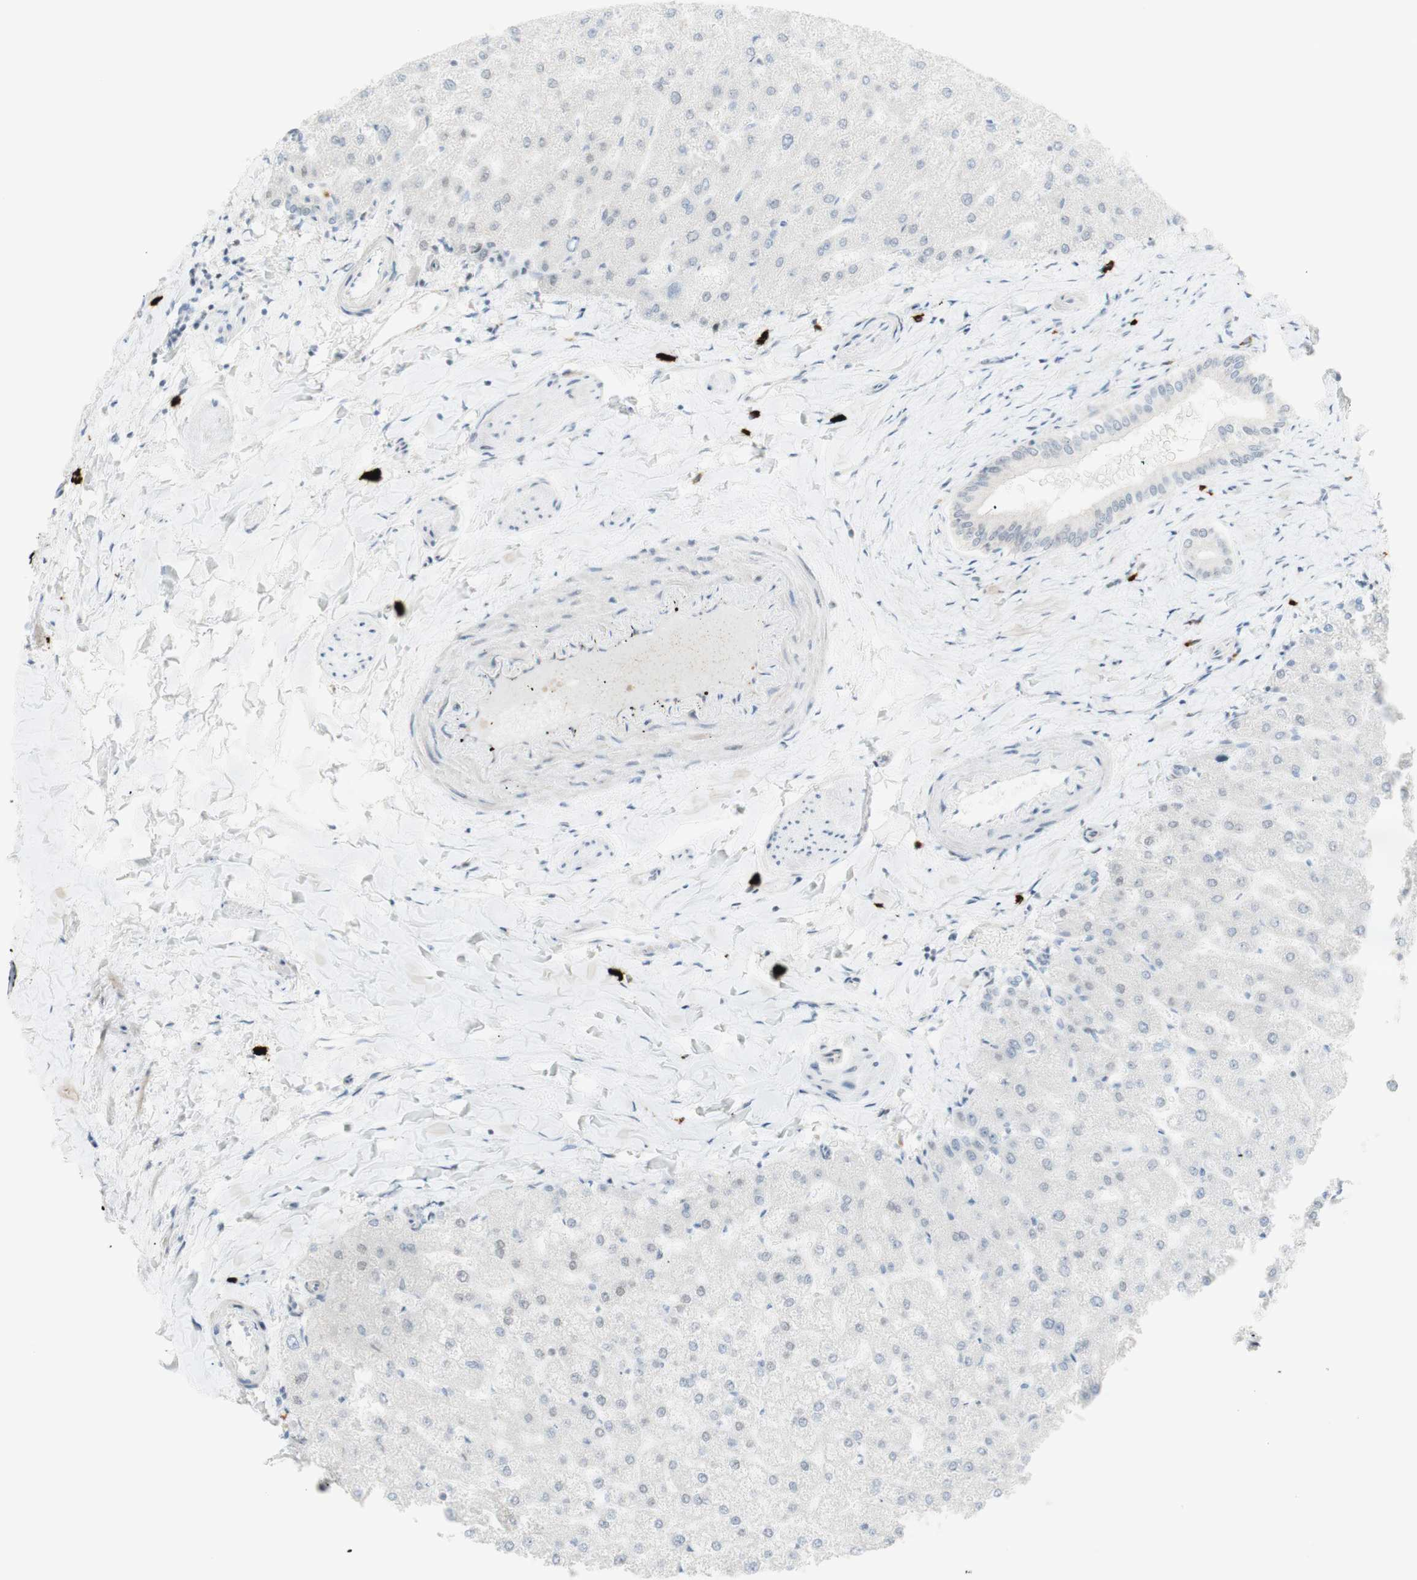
{"staining": {"intensity": "weak", "quantity": ">75%", "location": "nuclear"}, "tissue": "liver", "cell_type": "Cholangiocytes", "image_type": "normal", "snomed": [{"axis": "morphology", "description": "Normal tissue, NOS"}, {"axis": "topography", "description": "Liver"}], "caption": "An image of human liver stained for a protein exhibits weak nuclear brown staining in cholangiocytes. (brown staining indicates protein expression, while blue staining denotes nuclei).", "gene": "ZMYM6", "patient": {"sex": "female", "age": 32}}